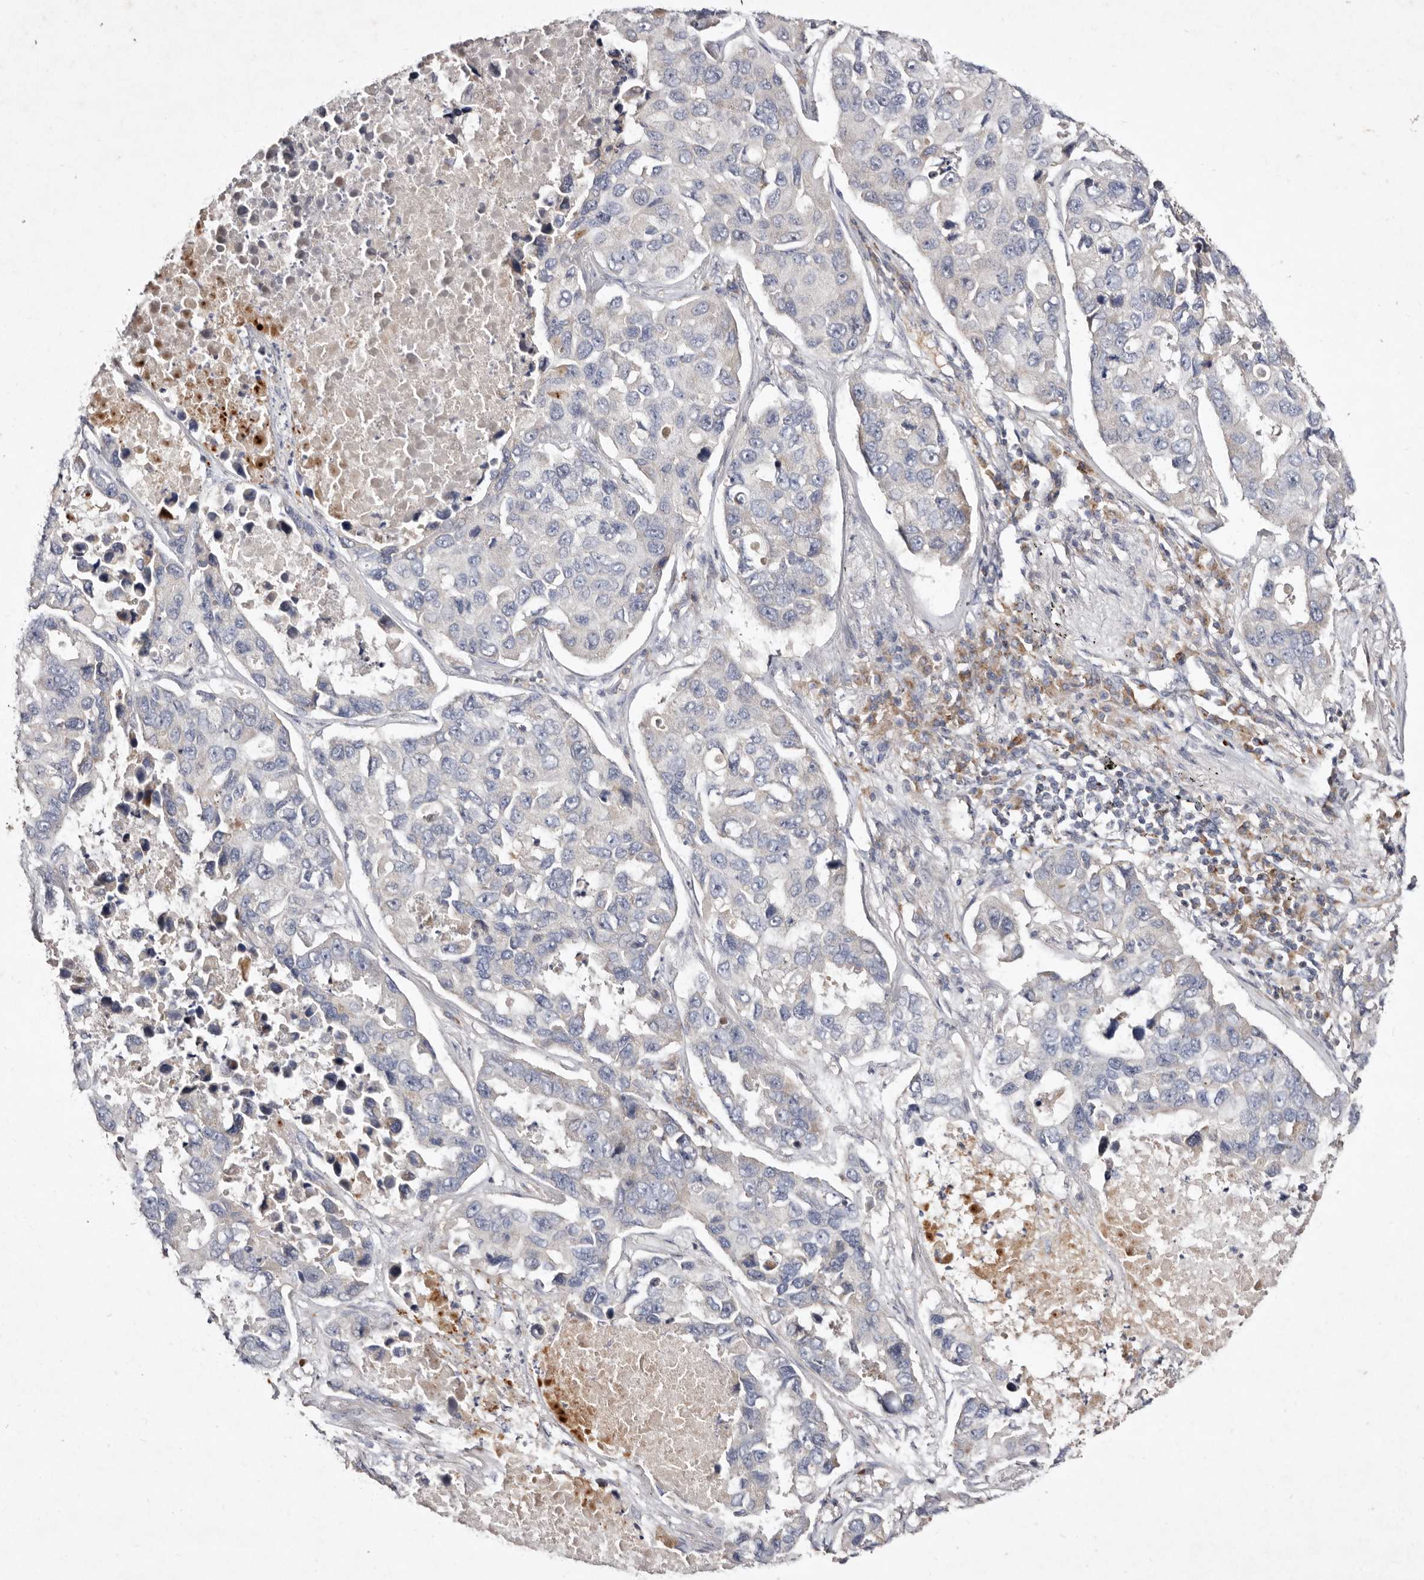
{"staining": {"intensity": "negative", "quantity": "none", "location": "none"}, "tissue": "lung cancer", "cell_type": "Tumor cells", "image_type": "cancer", "snomed": [{"axis": "morphology", "description": "Adenocarcinoma, NOS"}, {"axis": "topography", "description": "Lung"}], "caption": "An image of human adenocarcinoma (lung) is negative for staining in tumor cells. (Stains: DAB IHC with hematoxylin counter stain, Microscopy: brightfield microscopy at high magnification).", "gene": "SLC25A20", "patient": {"sex": "male", "age": 64}}